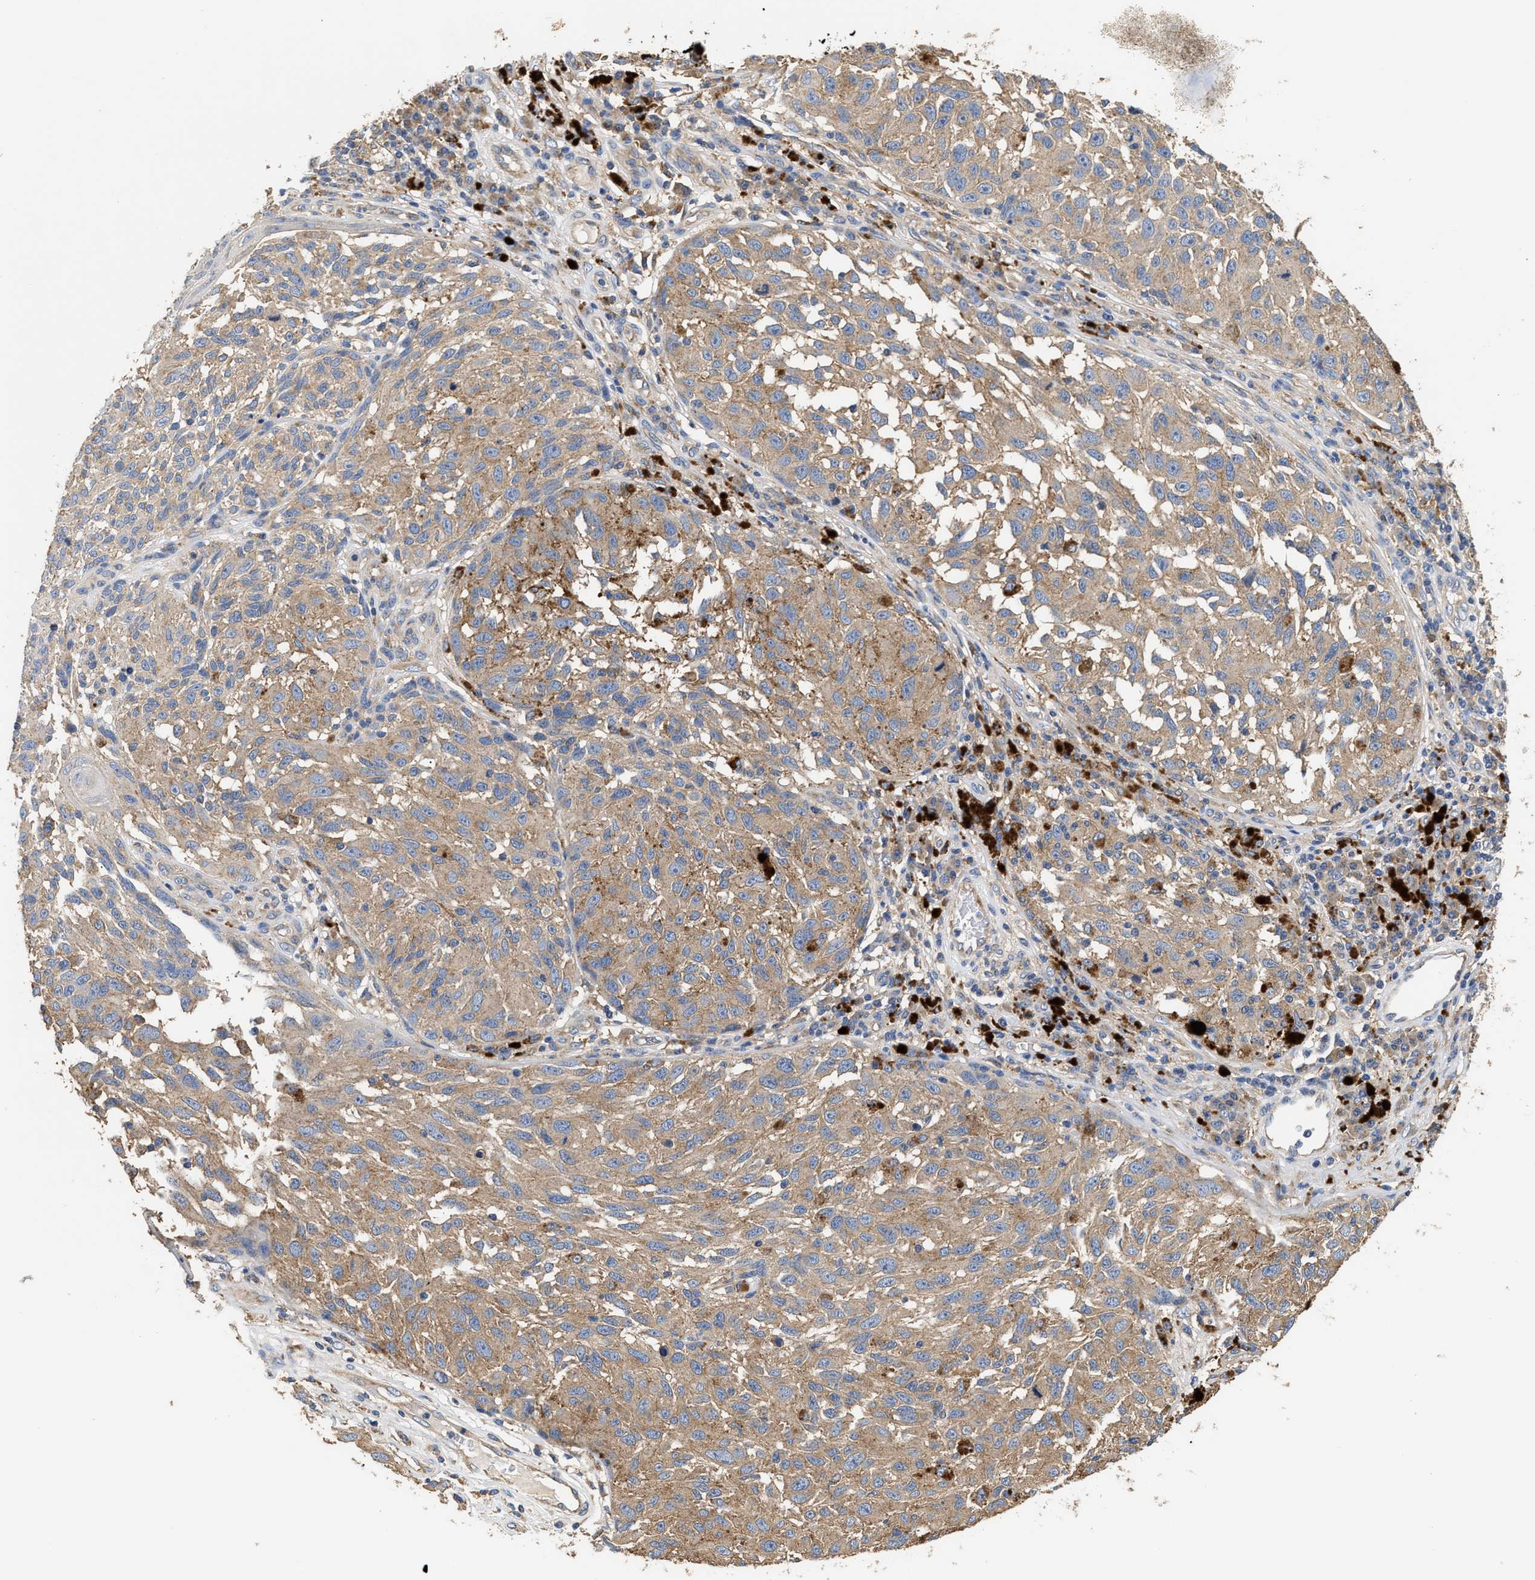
{"staining": {"intensity": "weak", "quantity": ">75%", "location": "cytoplasmic/membranous"}, "tissue": "melanoma", "cell_type": "Tumor cells", "image_type": "cancer", "snomed": [{"axis": "morphology", "description": "Malignant melanoma, NOS"}, {"axis": "topography", "description": "Skin"}], "caption": "Weak cytoplasmic/membranous expression is appreciated in approximately >75% of tumor cells in malignant melanoma.", "gene": "KLB", "patient": {"sex": "female", "age": 73}}